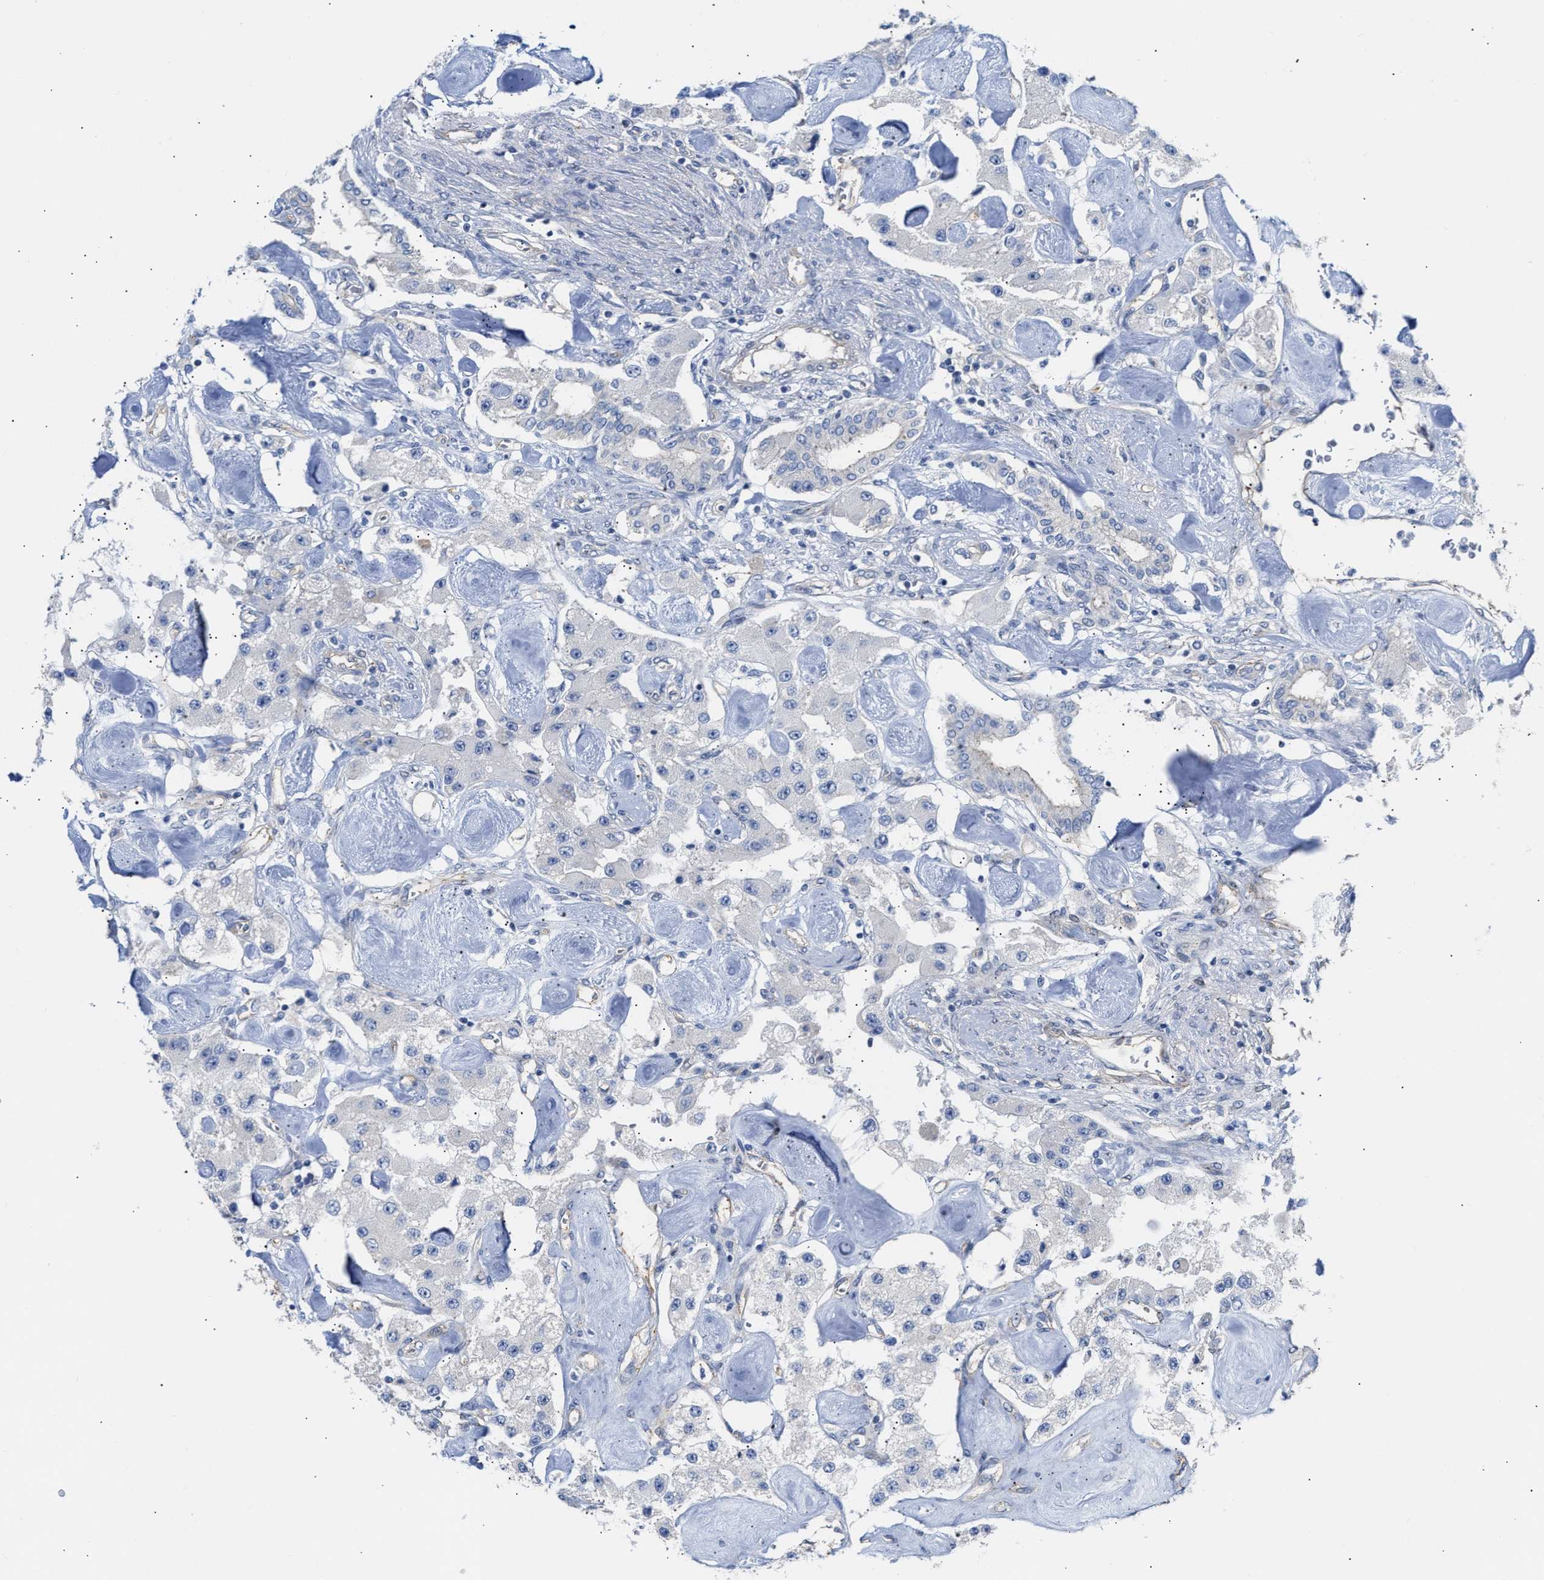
{"staining": {"intensity": "negative", "quantity": "none", "location": "none"}, "tissue": "carcinoid", "cell_type": "Tumor cells", "image_type": "cancer", "snomed": [{"axis": "morphology", "description": "Carcinoid, malignant, NOS"}, {"axis": "topography", "description": "Pancreas"}], "caption": "Immunohistochemical staining of carcinoid (malignant) demonstrates no significant expression in tumor cells.", "gene": "FHL1", "patient": {"sex": "male", "age": 41}}